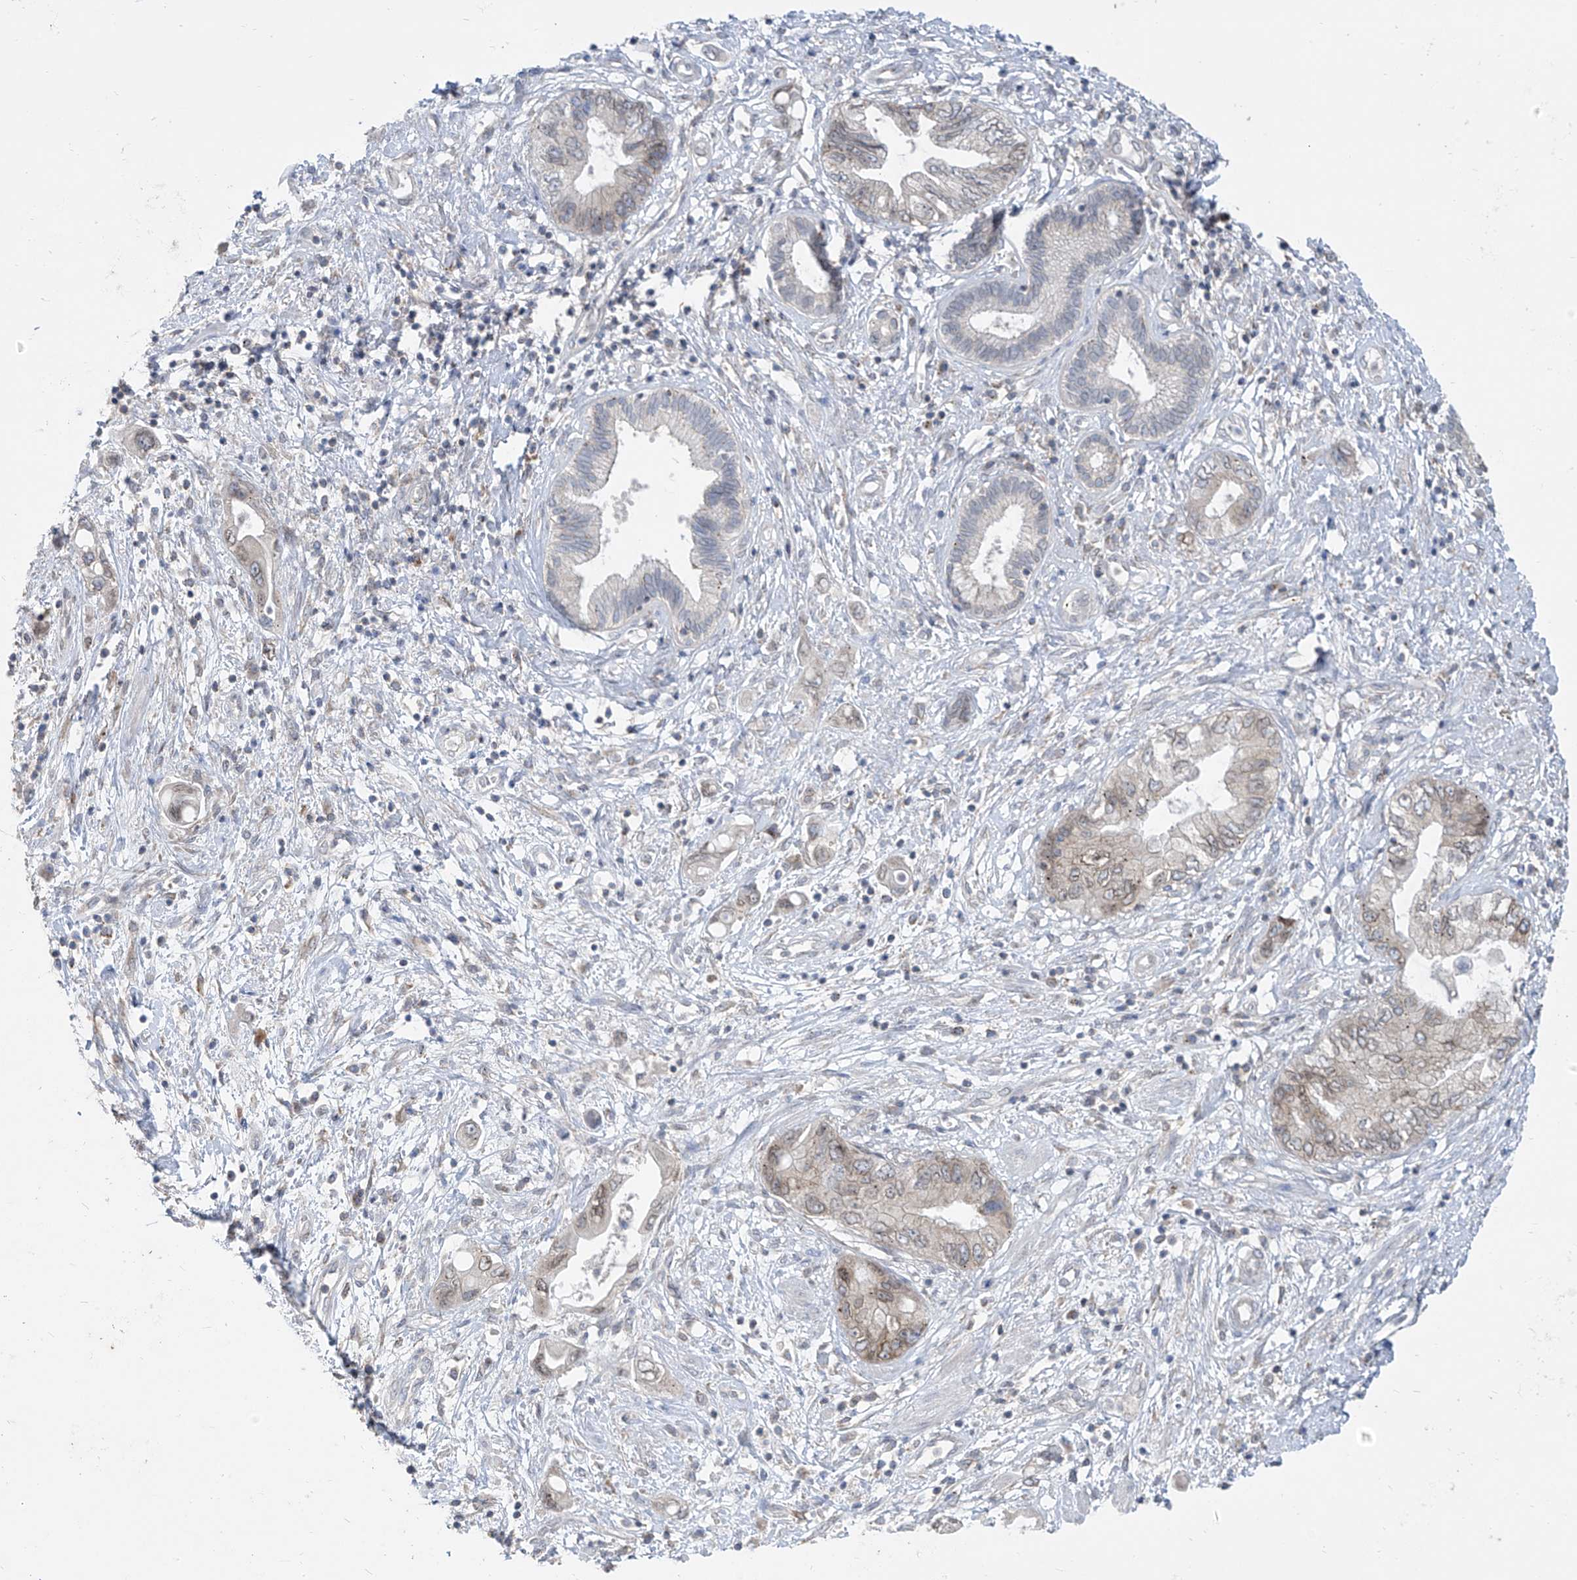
{"staining": {"intensity": "weak", "quantity": "<25%", "location": "cytoplasmic/membranous,nuclear"}, "tissue": "pancreatic cancer", "cell_type": "Tumor cells", "image_type": "cancer", "snomed": [{"axis": "morphology", "description": "Adenocarcinoma, NOS"}, {"axis": "topography", "description": "Pancreas"}], "caption": "Immunohistochemical staining of adenocarcinoma (pancreatic) exhibits no significant expression in tumor cells.", "gene": "KRTAP25-1", "patient": {"sex": "female", "age": 73}}